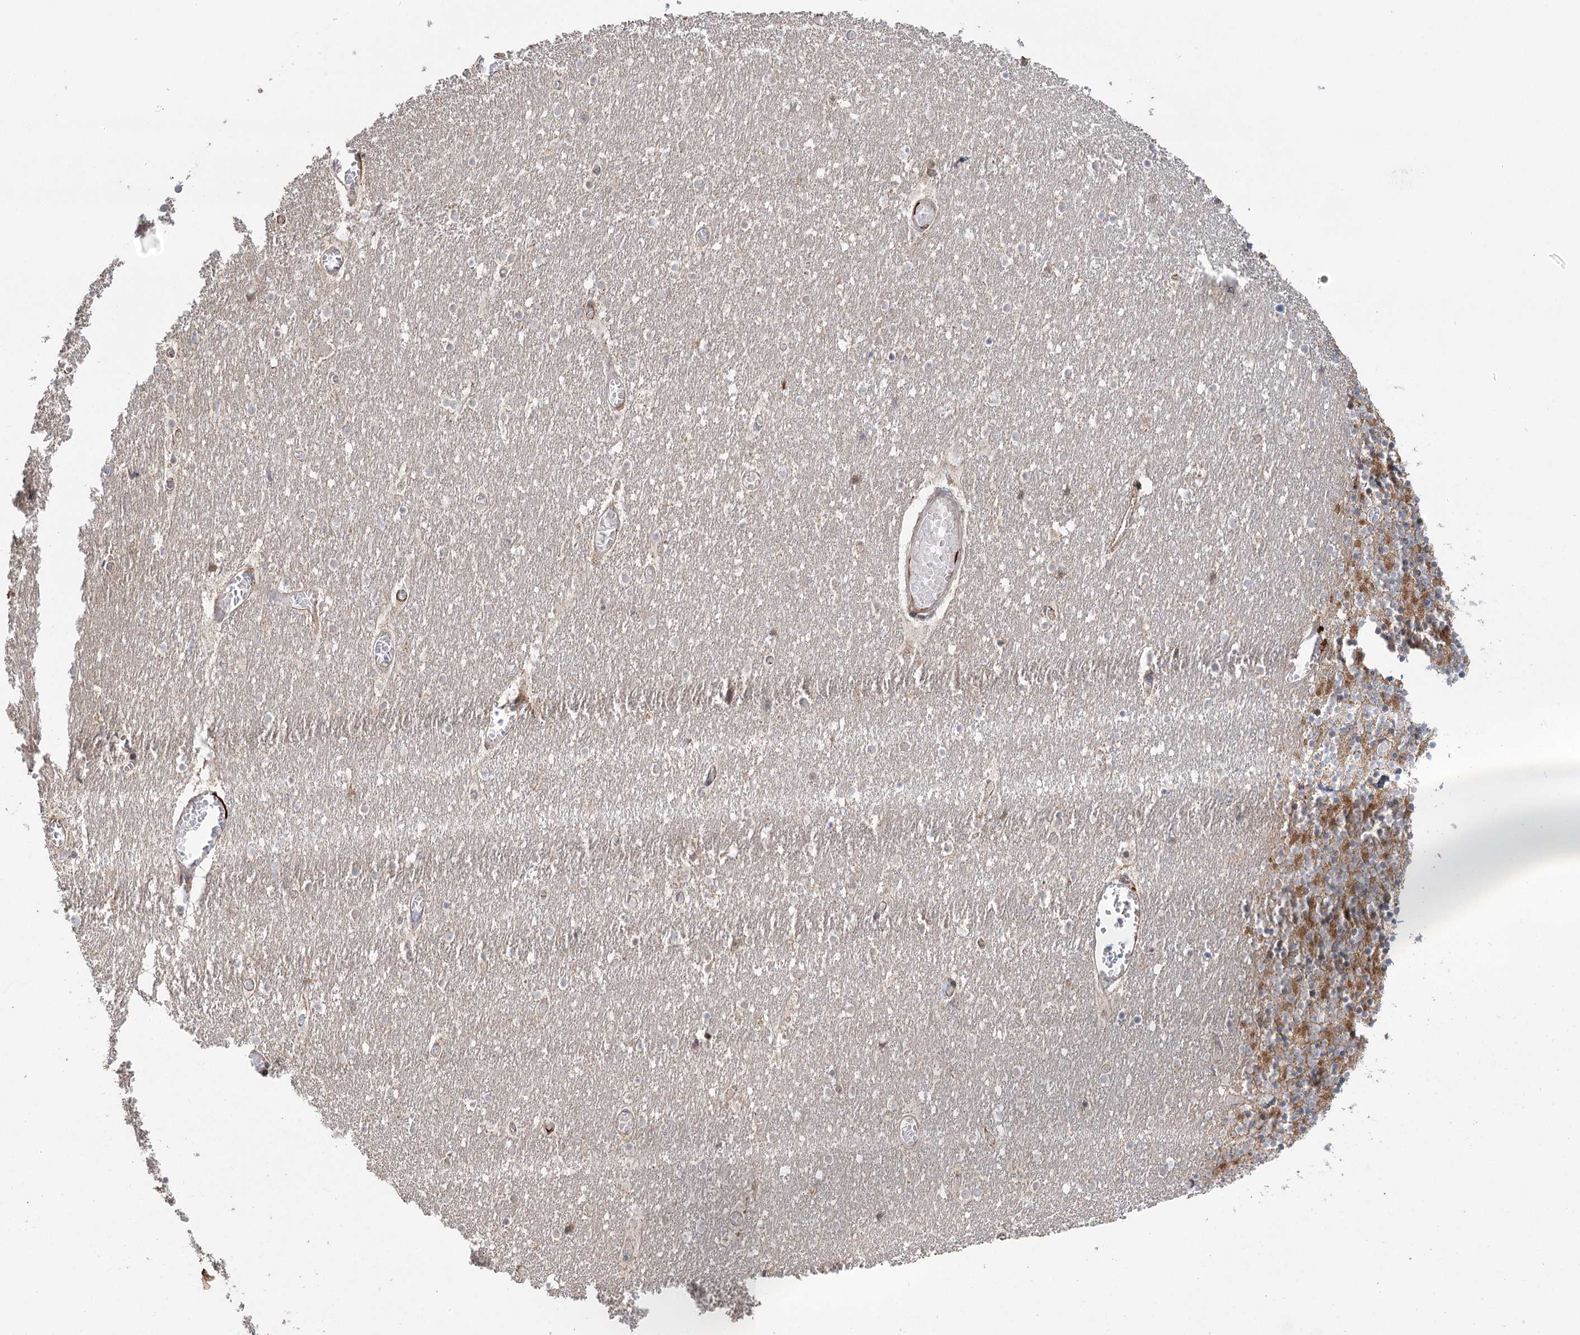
{"staining": {"intensity": "moderate", "quantity": "25%-75%", "location": "cytoplasmic/membranous"}, "tissue": "cerebellum", "cell_type": "Cells in granular layer", "image_type": "normal", "snomed": [{"axis": "morphology", "description": "Normal tissue, NOS"}, {"axis": "topography", "description": "Cerebellum"}], "caption": "Moderate cytoplasmic/membranous protein staining is identified in about 25%-75% of cells in granular layer in cerebellum. The protein is shown in brown color, while the nuclei are stained blue.", "gene": "ENSG00000273217", "patient": {"sex": "female", "age": 28}}